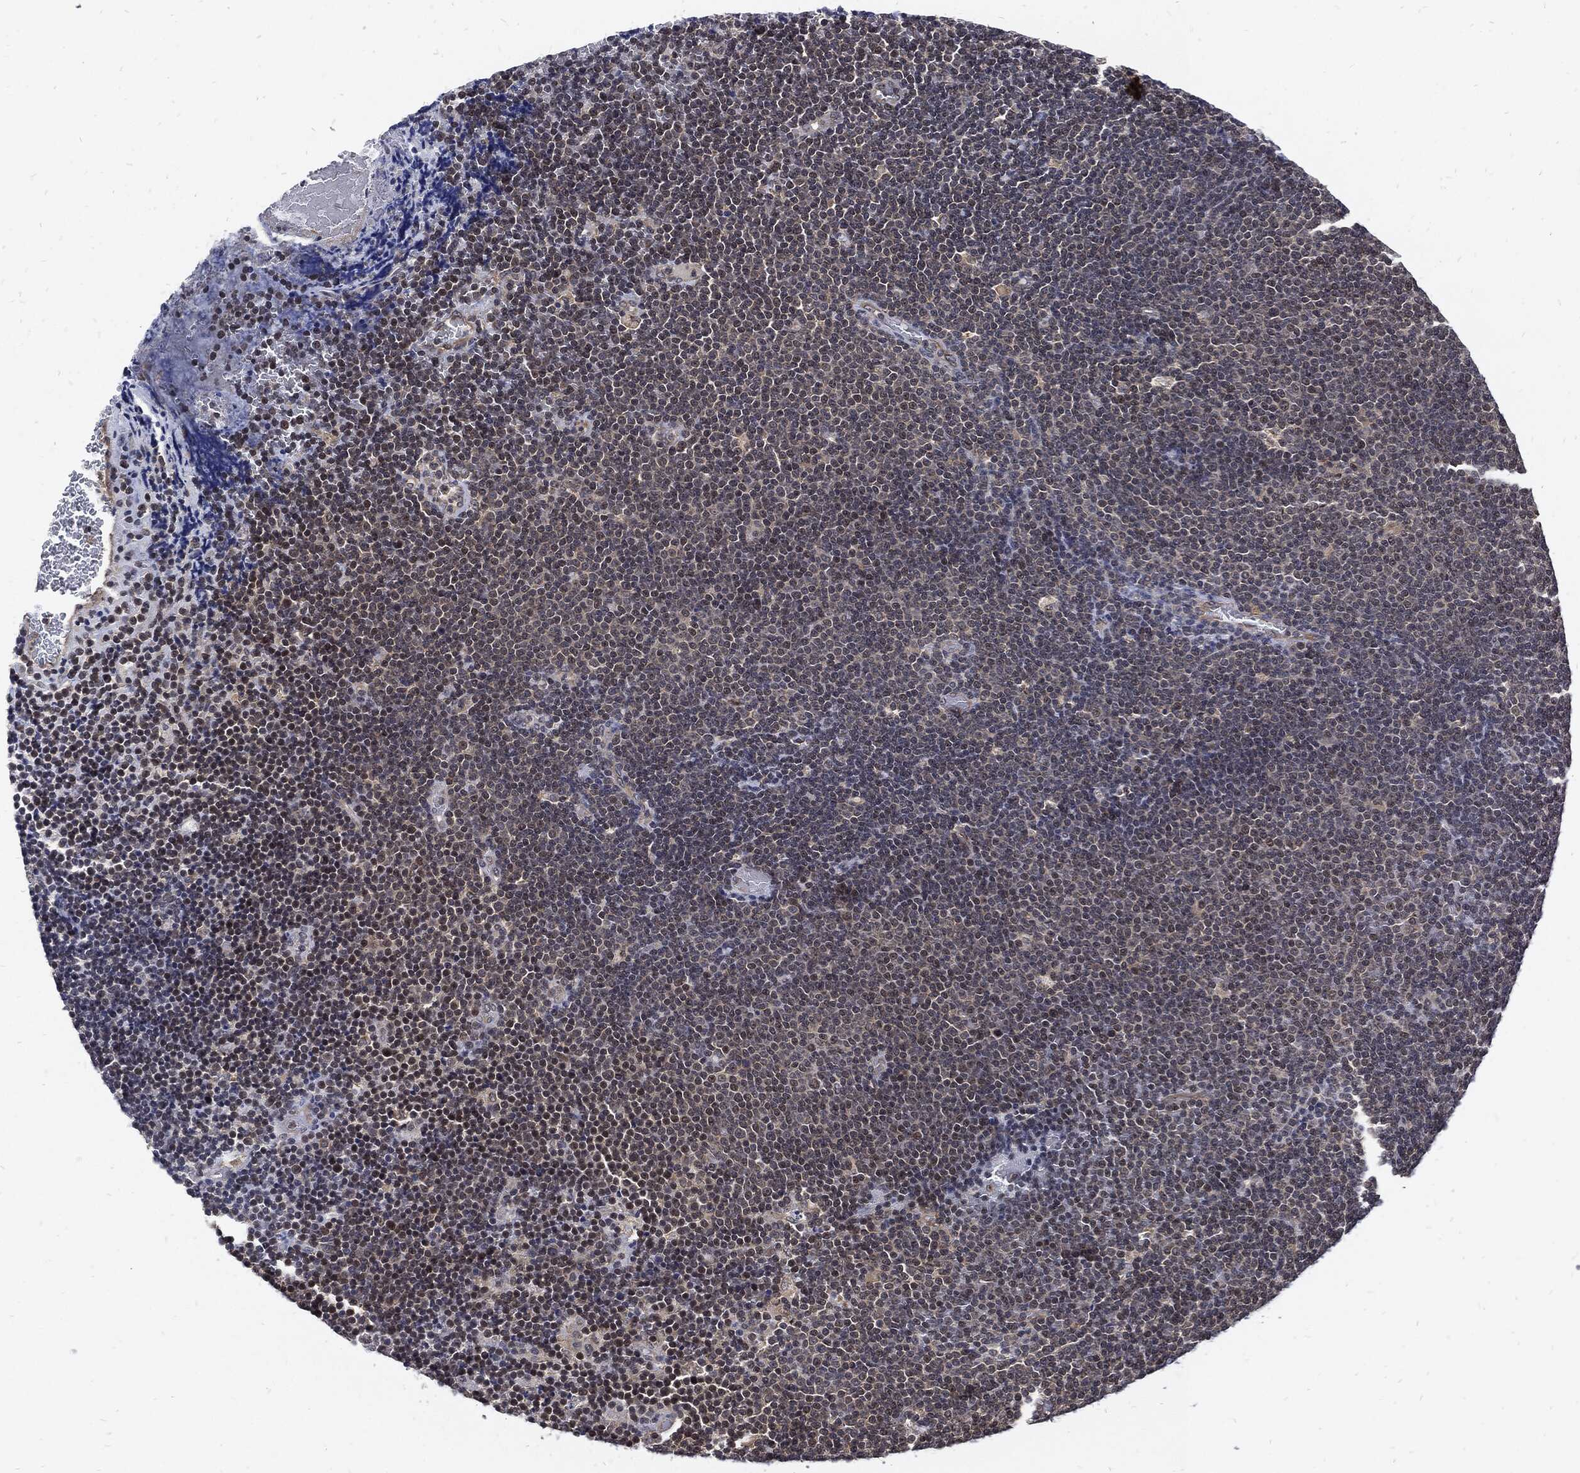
{"staining": {"intensity": "negative", "quantity": "none", "location": "none"}, "tissue": "lymphoma", "cell_type": "Tumor cells", "image_type": "cancer", "snomed": [{"axis": "morphology", "description": "Malignant lymphoma, non-Hodgkin's type, Low grade"}, {"axis": "topography", "description": "Brain"}], "caption": "The image shows no staining of tumor cells in low-grade malignant lymphoma, non-Hodgkin's type.", "gene": "DCTN1", "patient": {"sex": "female", "age": 66}}